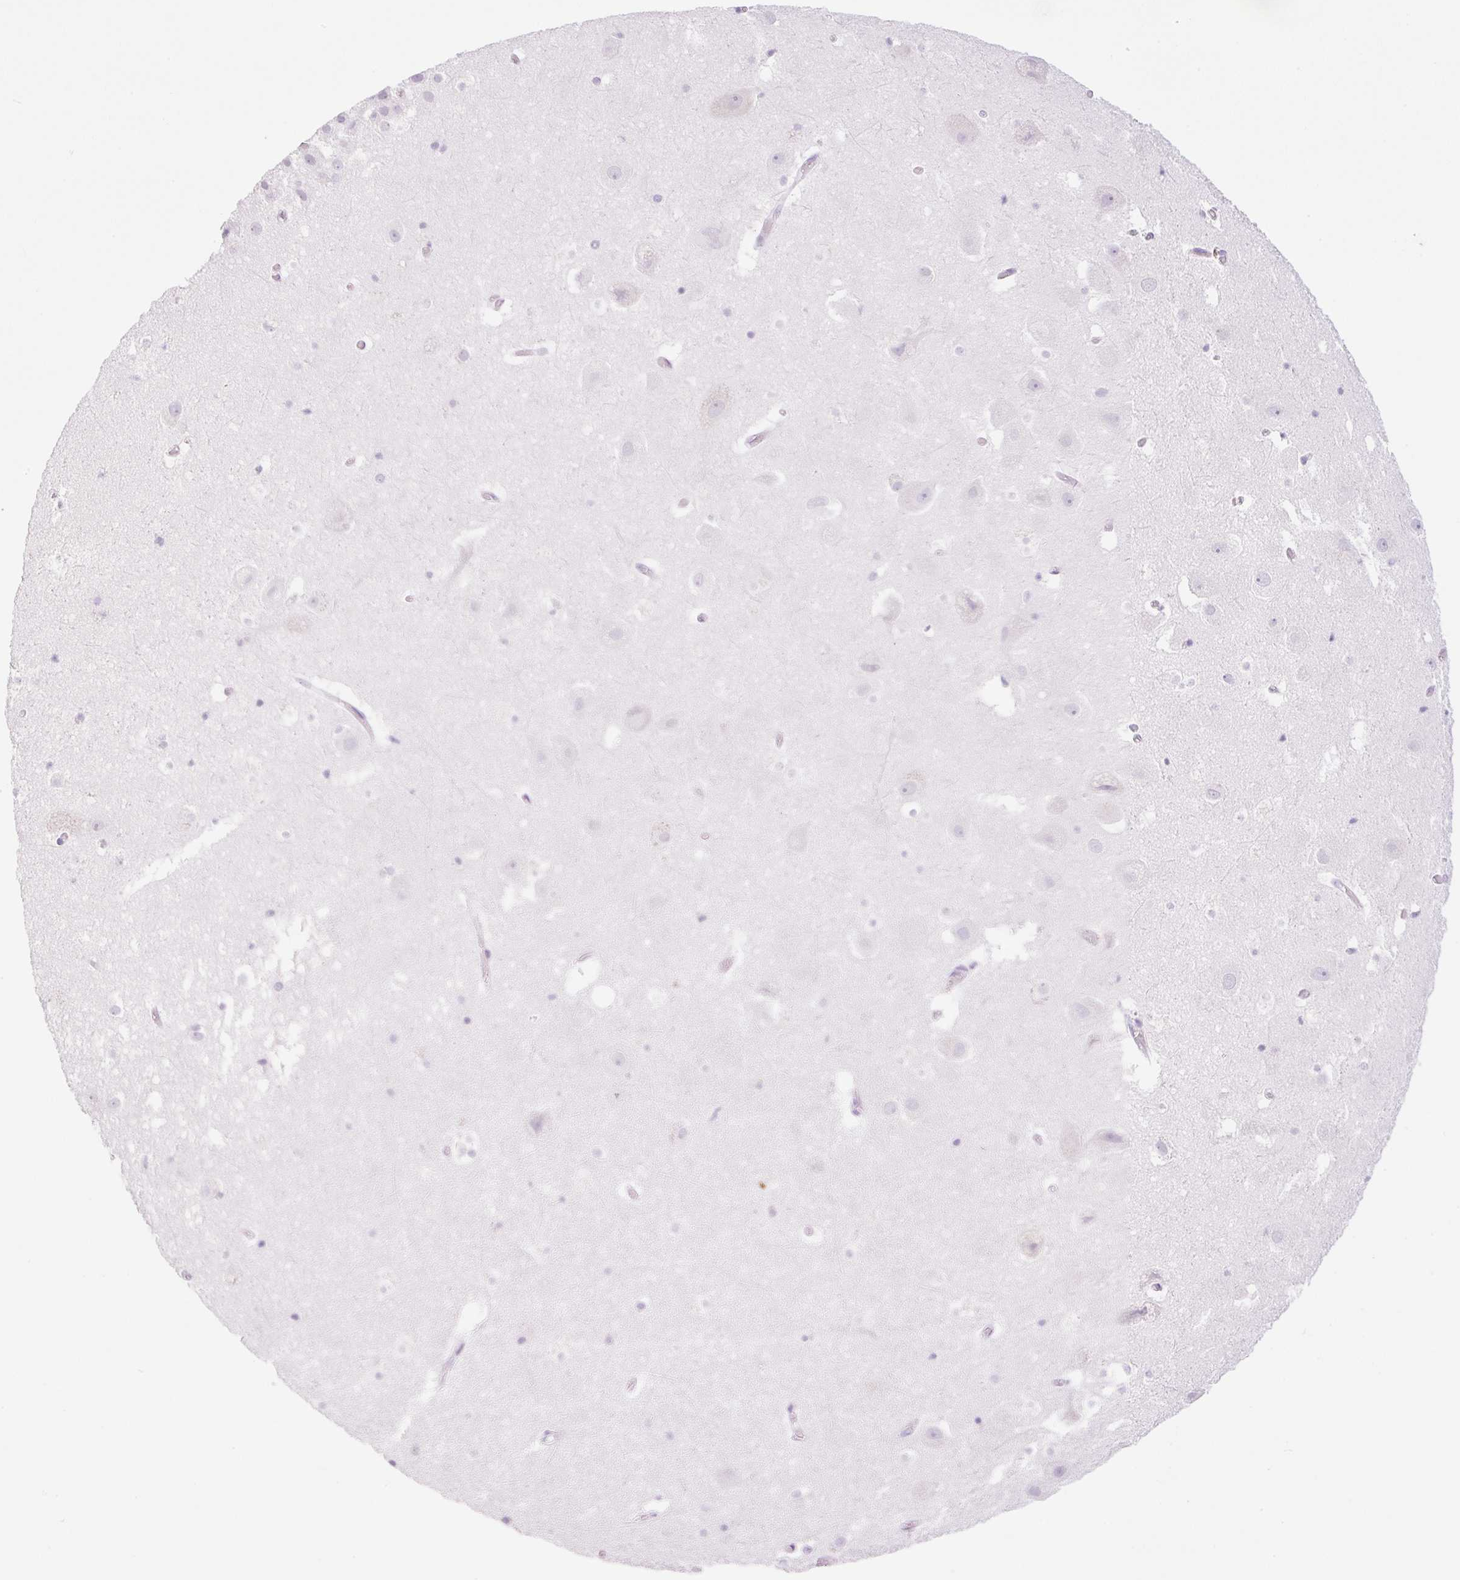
{"staining": {"intensity": "negative", "quantity": "none", "location": "none"}, "tissue": "hippocampus", "cell_type": "Glial cells", "image_type": "normal", "snomed": [{"axis": "morphology", "description": "Normal tissue, NOS"}, {"axis": "topography", "description": "Hippocampus"}], "caption": "This is a photomicrograph of immunohistochemistry (IHC) staining of benign hippocampus, which shows no positivity in glial cells. (DAB (3,3'-diaminobenzidine) immunohistochemistry (IHC) with hematoxylin counter stain).", "gene": "SPRR4", "patient": {"sex": "female", "age": 52}}